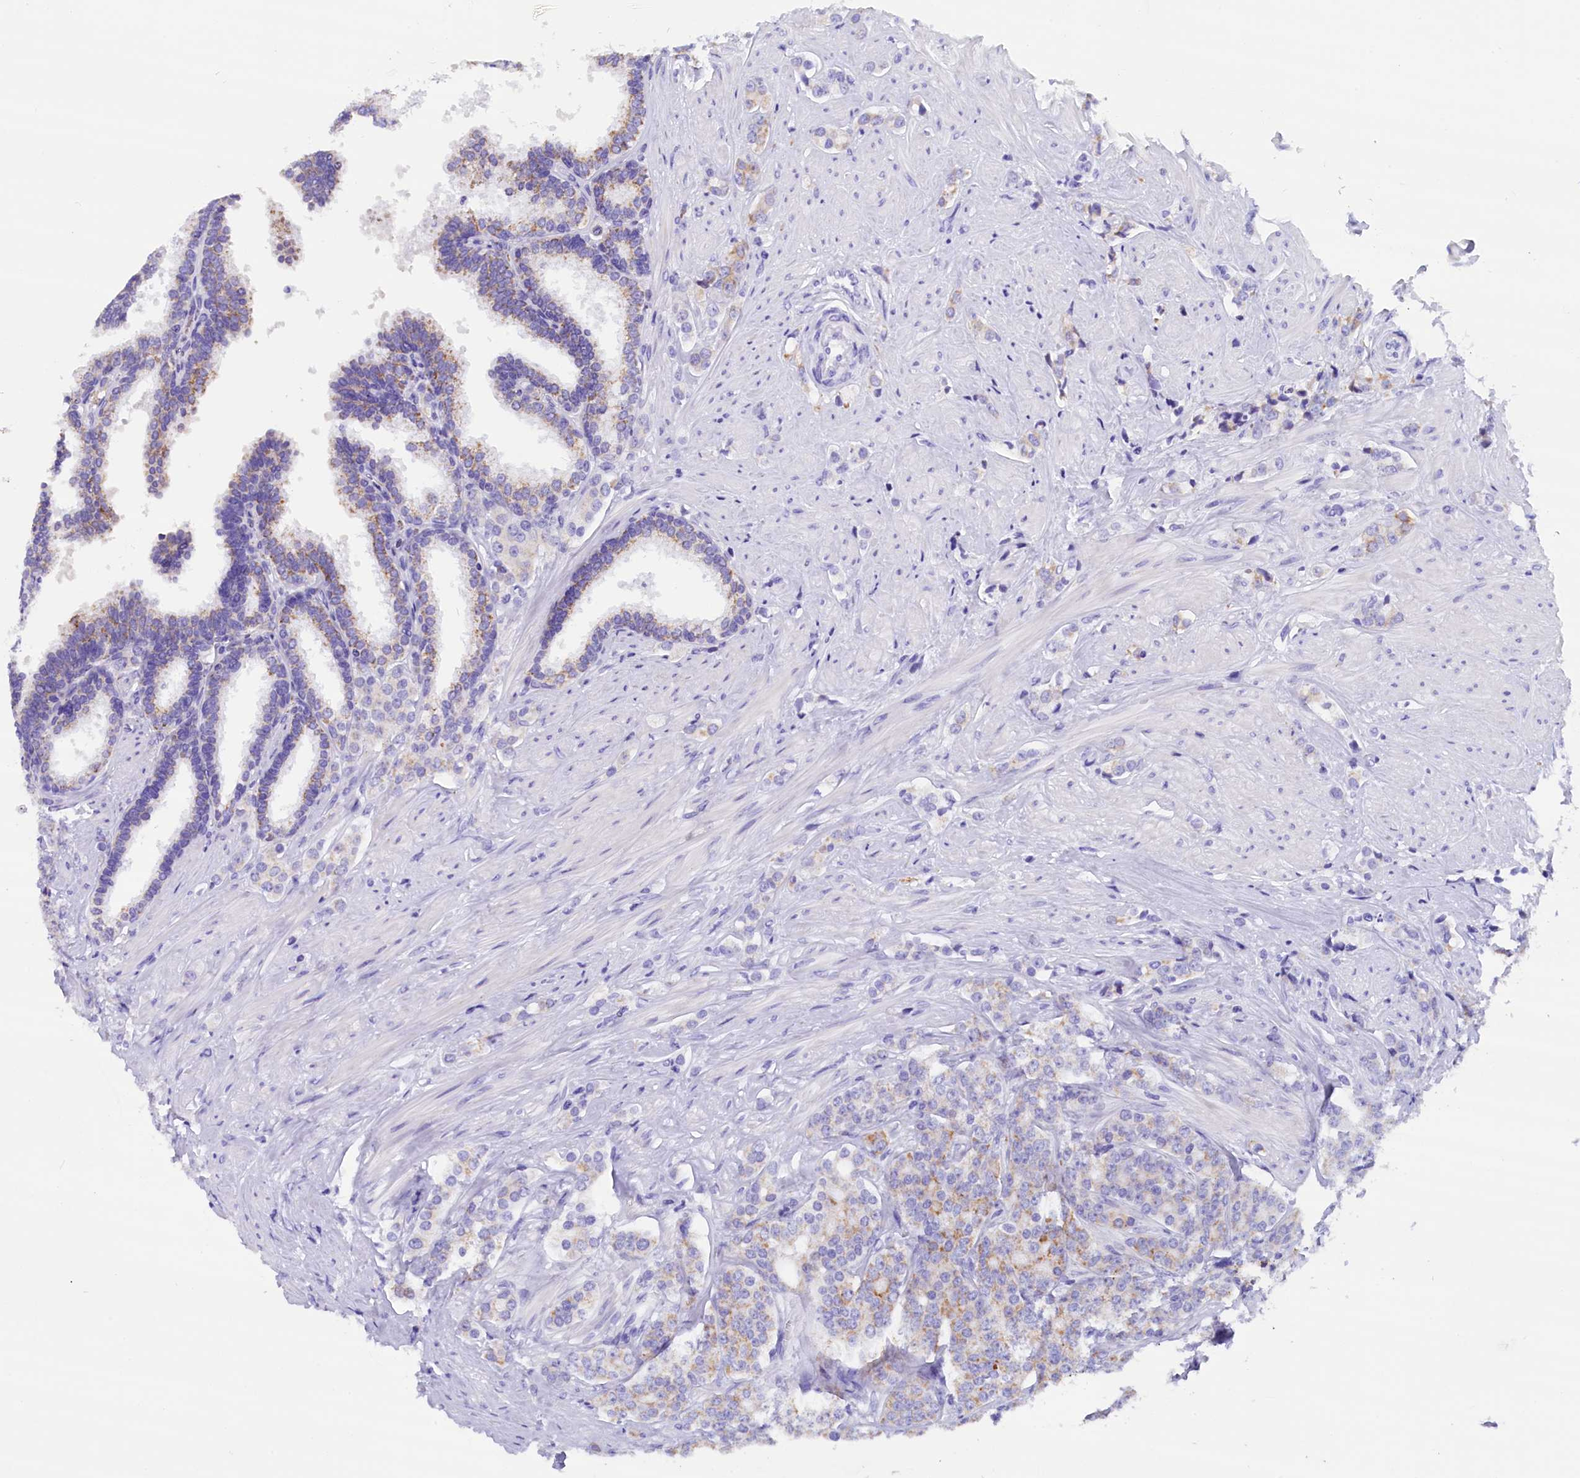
{"staining": {"intensity": "moderate", "quantity": "<25%", "location": "cytoplasmic/membranous"}, "tissue": "prostate cancer", "cell_type": "Tumor cells", "image_type": "cancer", "snomed": [{"axis": "morphology", "description": "Adenocarcinoma, High grade"}, {"axis": "topography", "description": "Prostate"}], "caption": "DAB (3,3'-diaminobenzidine) immunohistochemical staining of human high-grade adenocarcinoma (prostate) exhibits moderate cytoplasmic/membranous protein expression in about <25% of tumor cells. (DAB (3,3'-diaminobenzidine) IHC, brown staining for protein, blue staining for nuclei).", "gene": "ABAT", "patient": {"sex": "male", "age": 62}}